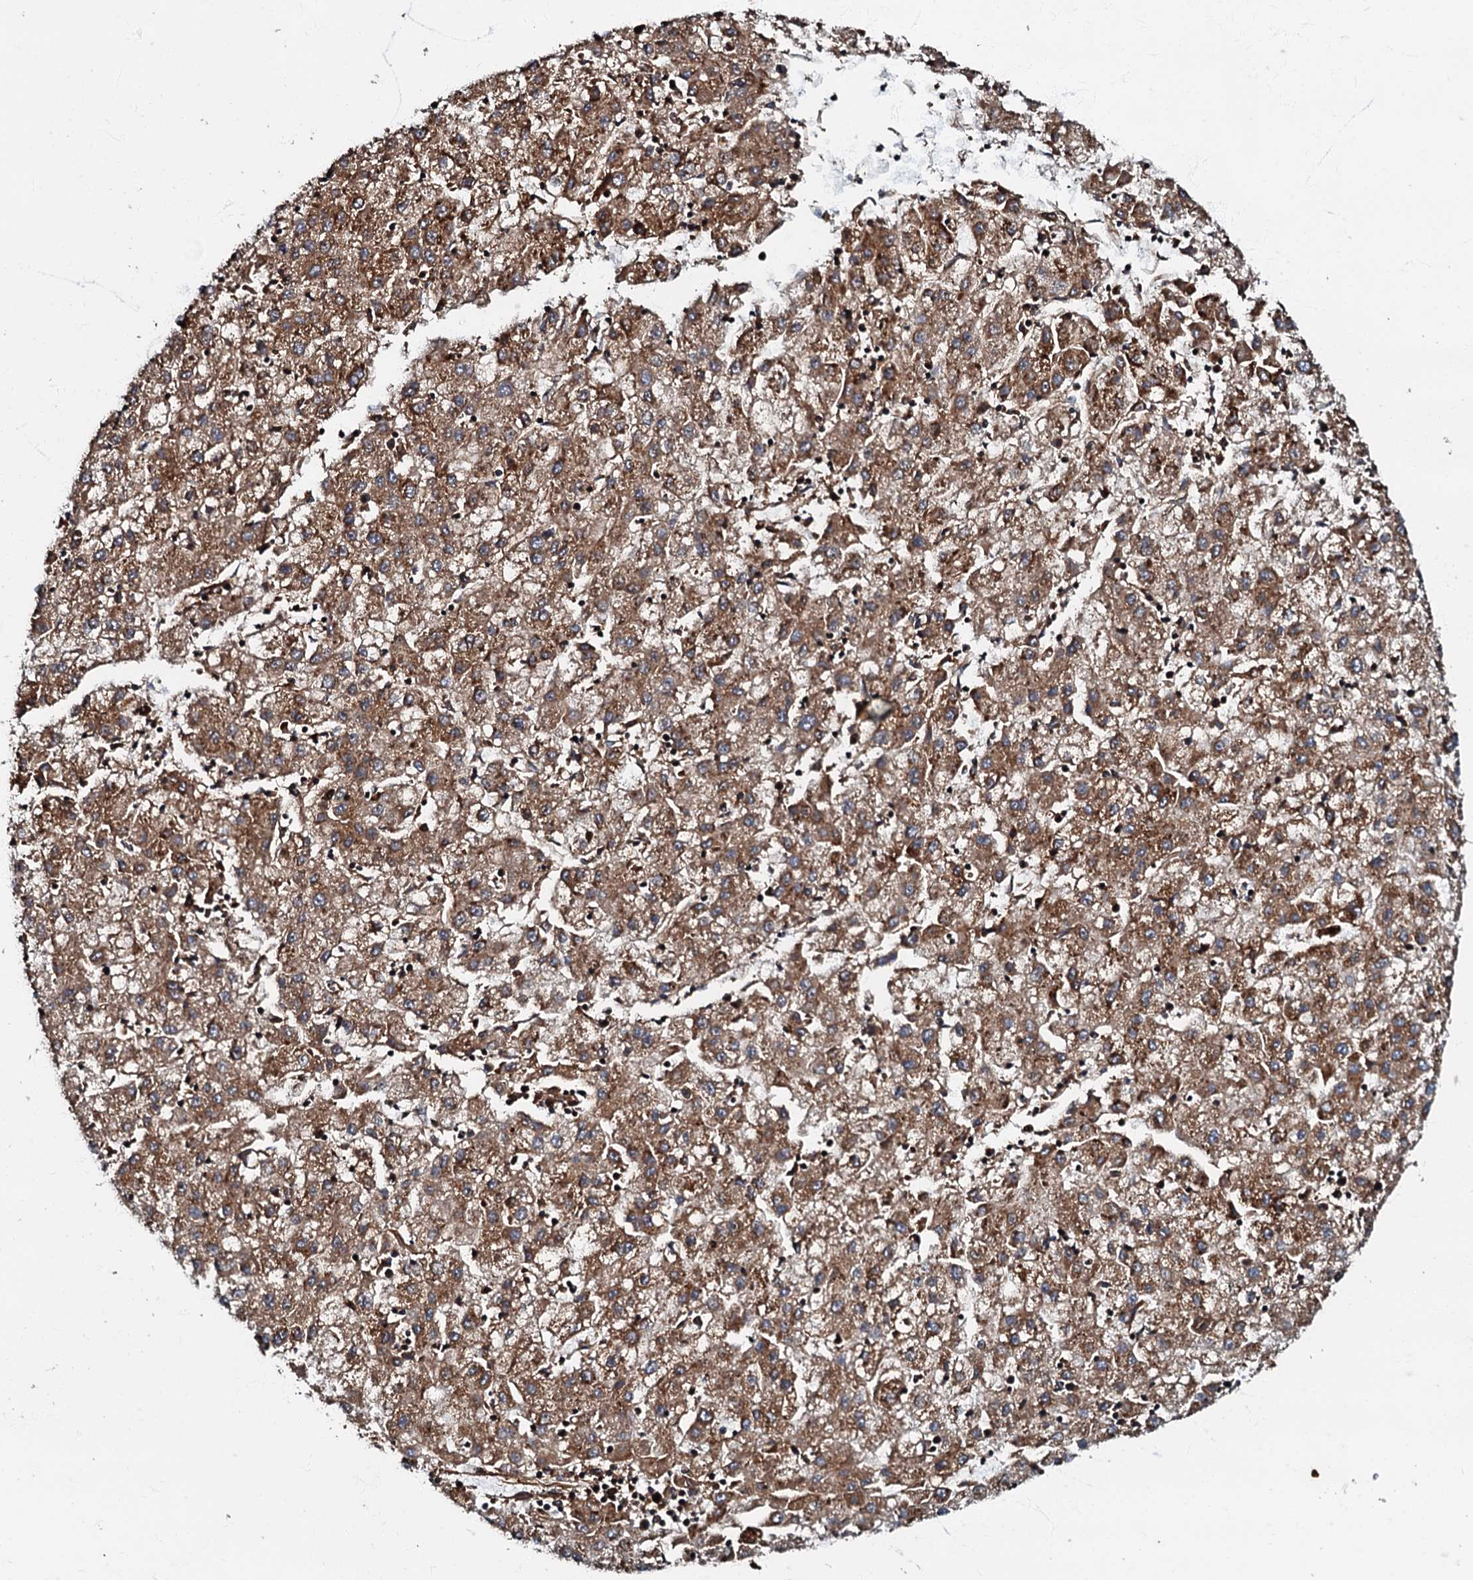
{"staining": {"intensity": "moderate", "quantity": ">75%", "location": "cytoplasmic/membranous"}, "tissue": "liver cancer", "cell_type": "Tumor cells", "image_type": "cancer", "snomed": [{"axis": "morphology", "description": "Carcinoma, Hepatocellular, NOS"}, {"axis": "topography", "description": "Liver"}], "caption": "High-power microscopy captured an immunohistochemistry (IHC) histopathology image of liver cancer (hepatocellular carcinoma), revealing moderate cytoplasmic/membranous expression in approximately >75% of tumor cells.", "gene": "BLOC1S6", "patient": {"sex": "male", "age": 72}}